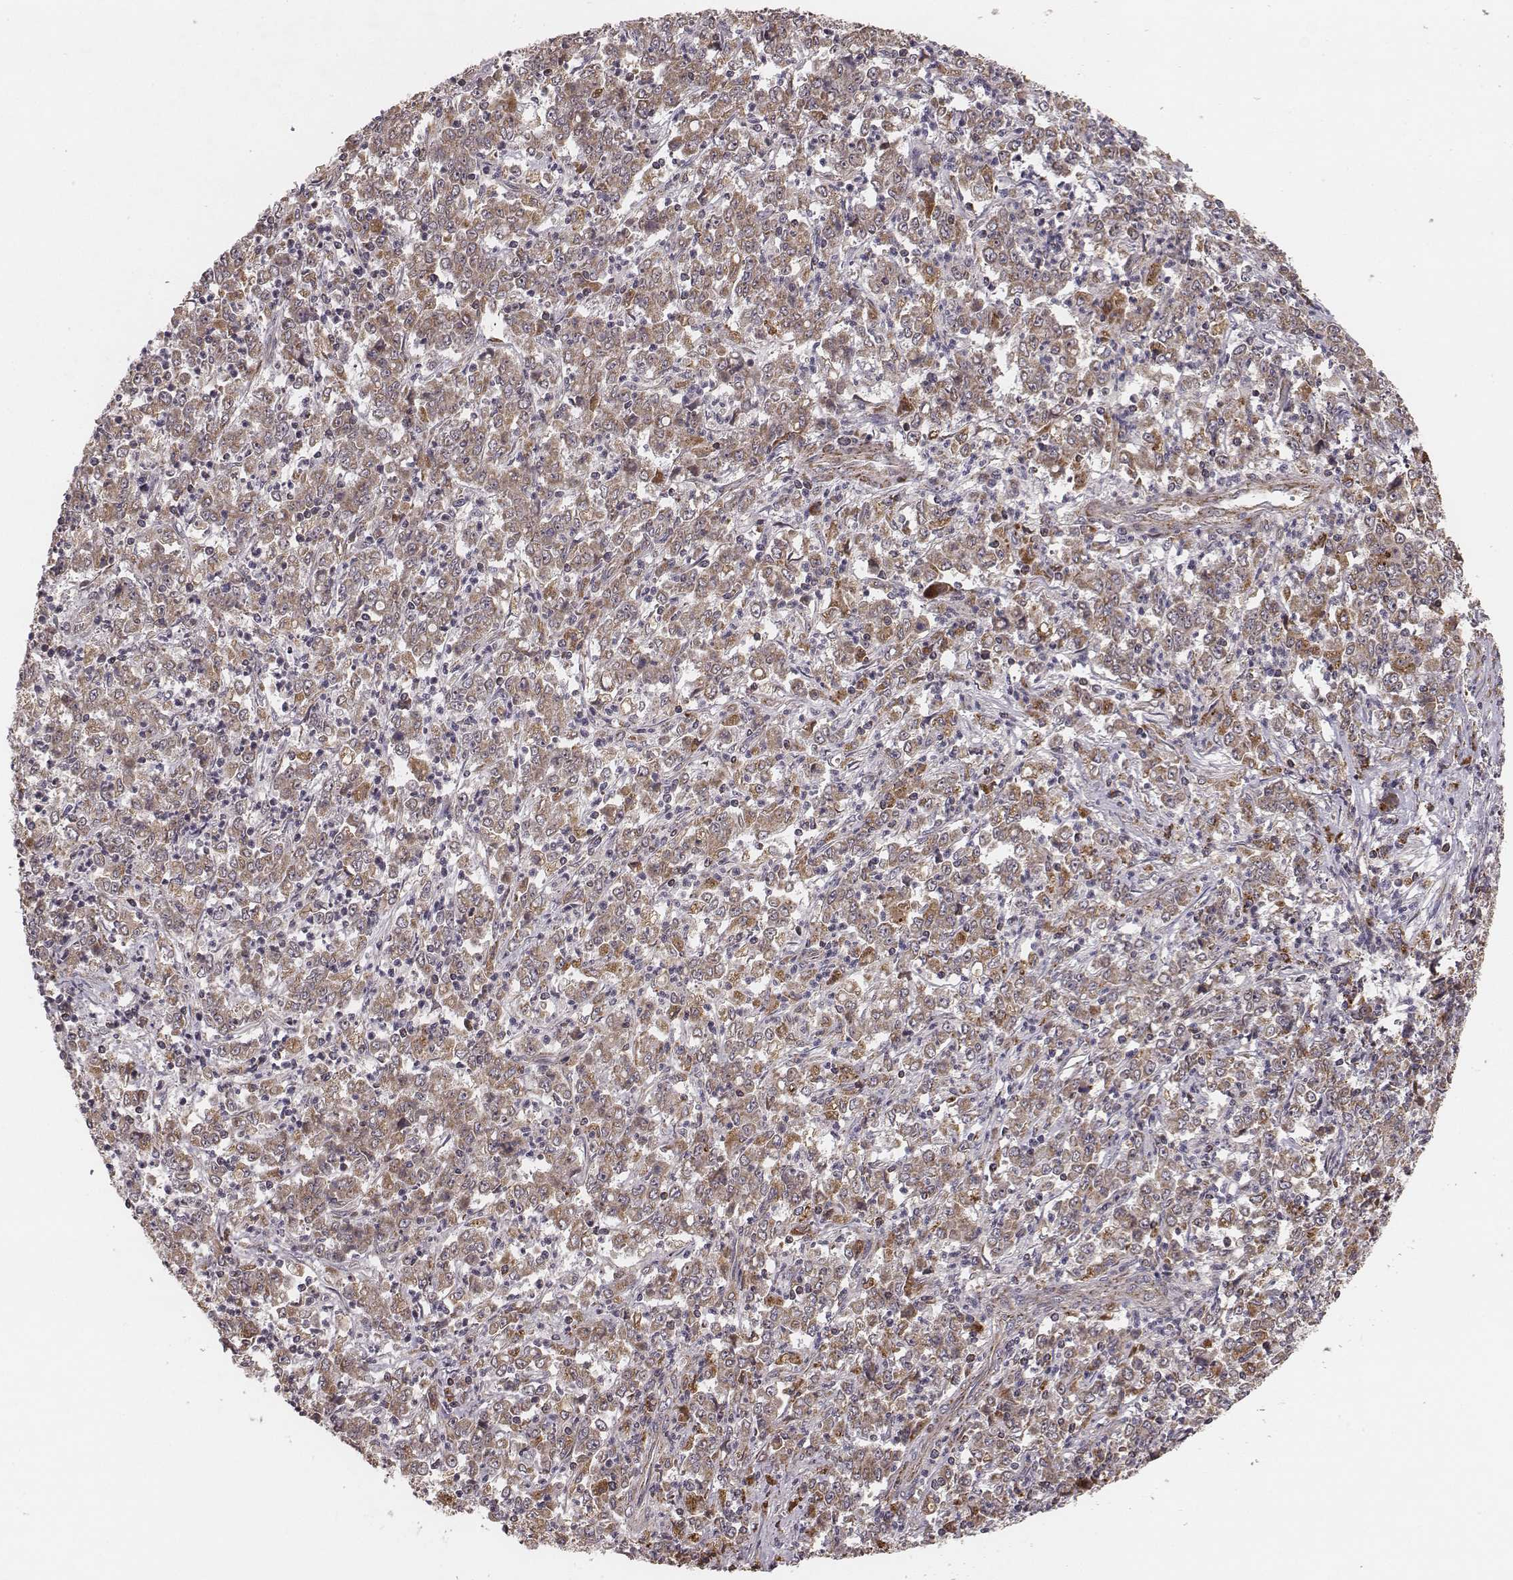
{"staining": {"intensity": "weak", "quantity": ">75%", "location": "cytoplasmic/membranous"}, "tissue": "stomach cancer", "cell_type": "Tumor cells", "image_type": "cancer", "snomed": [{"axis": "morphology", "description": "Adenocarcinoma, NOS"}, {"axis": "topography", "description": "Stomach, lower"}], "caption": "Human adenocarcinoma (stomach) stained with a brown dye reveals weak cytoplasmic/membranous positive positivity in approximately >75% of tumor cells.", "gene": "ZDHHC21", "patient": {"sex": "female", "age": 71}}